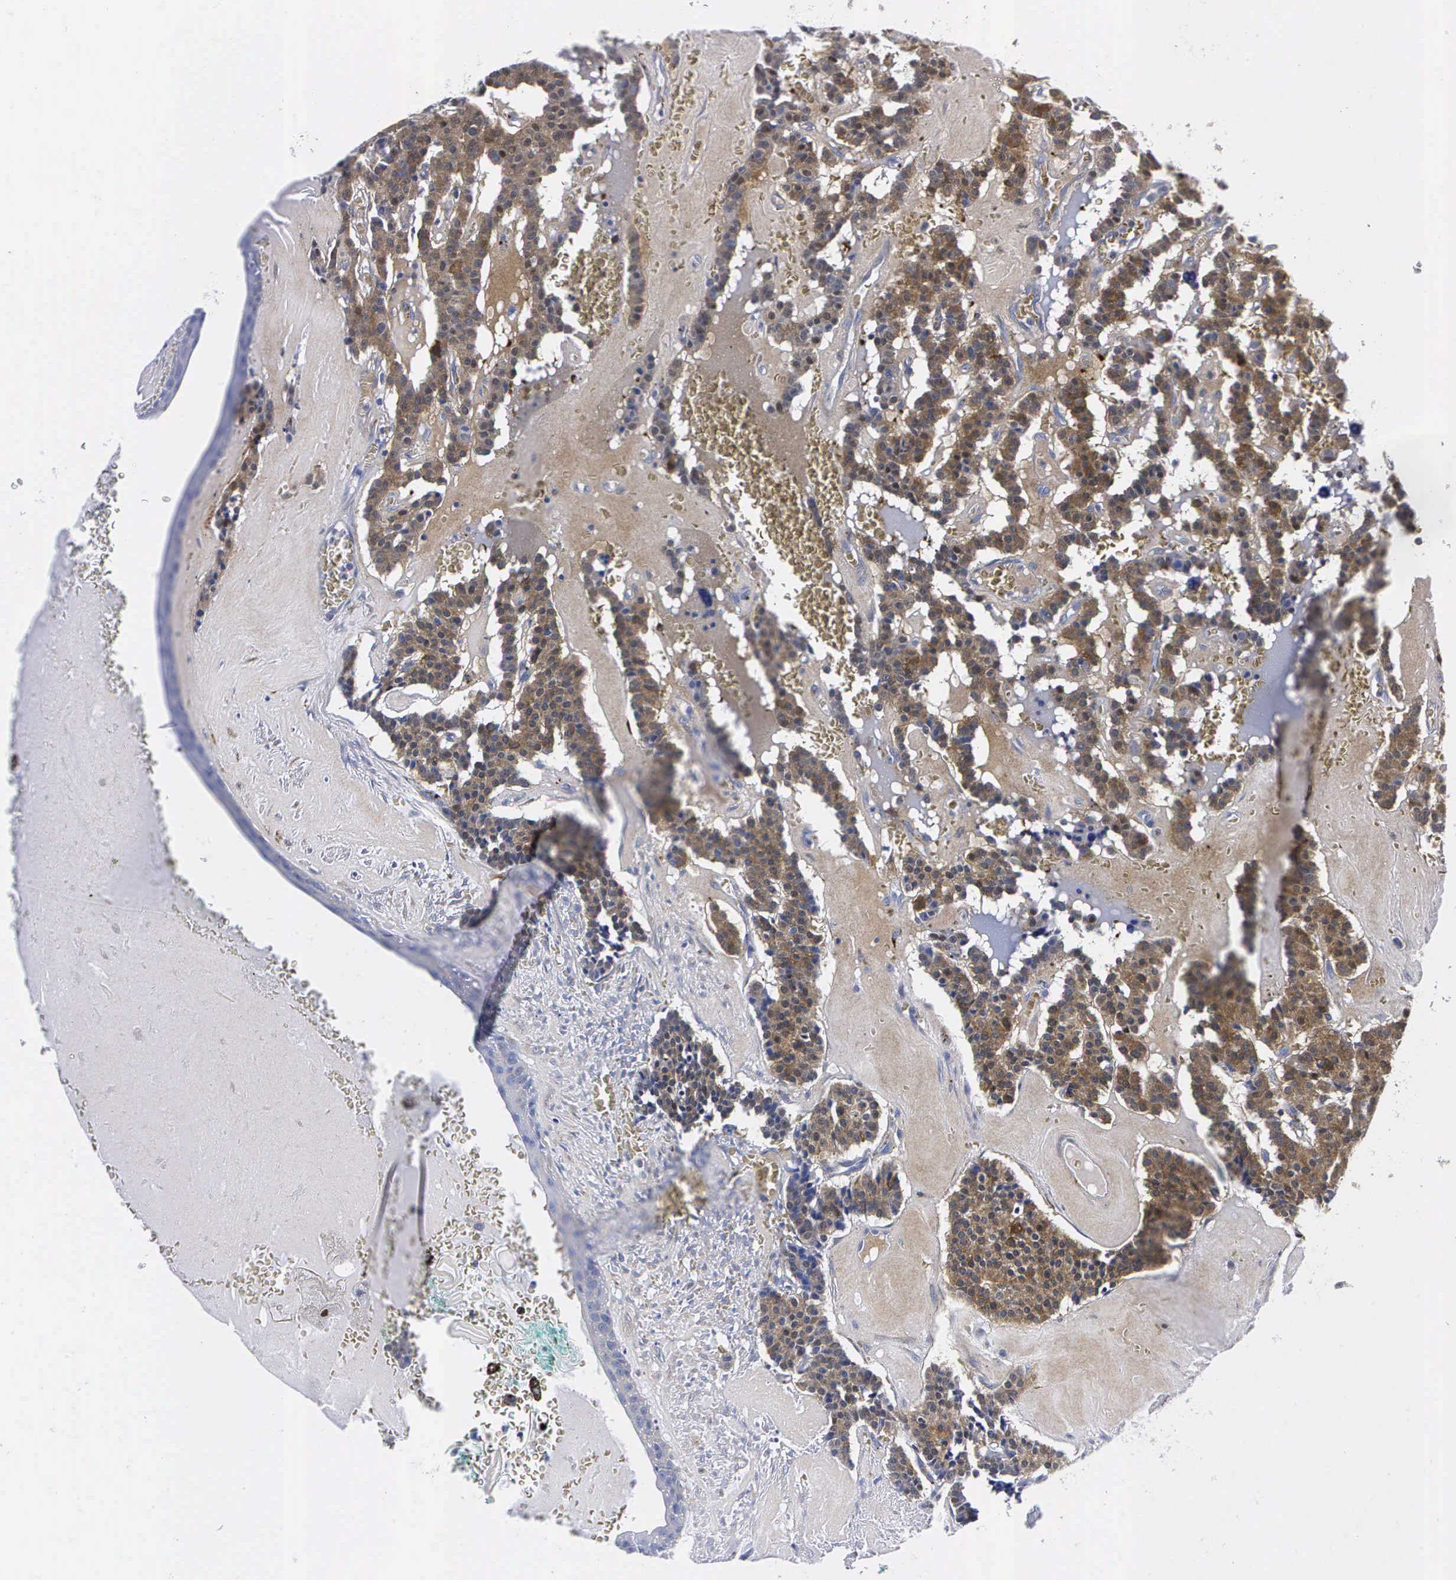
{"staining": {"intensity": "moderate", "quantity": ">75%", "location": "cytoplasmic/membranous"}, "tissue": "carcinoid", "cell_type": "Tumor cells", "image_type": "cancer", "snomed": [{"axis": "morphology", "description": "Carcinoid, malignant, NOS"}, {"axis": "topography", "description": "Bronchus"}], "caption": "Human carcinoid stained for a protein (brown) exhibits moderate cytoplasmic/membranous positive staining in about >75% of tumor cells.", "gene": "ENO2", "patient": {"sex": "male", "age": 55}}